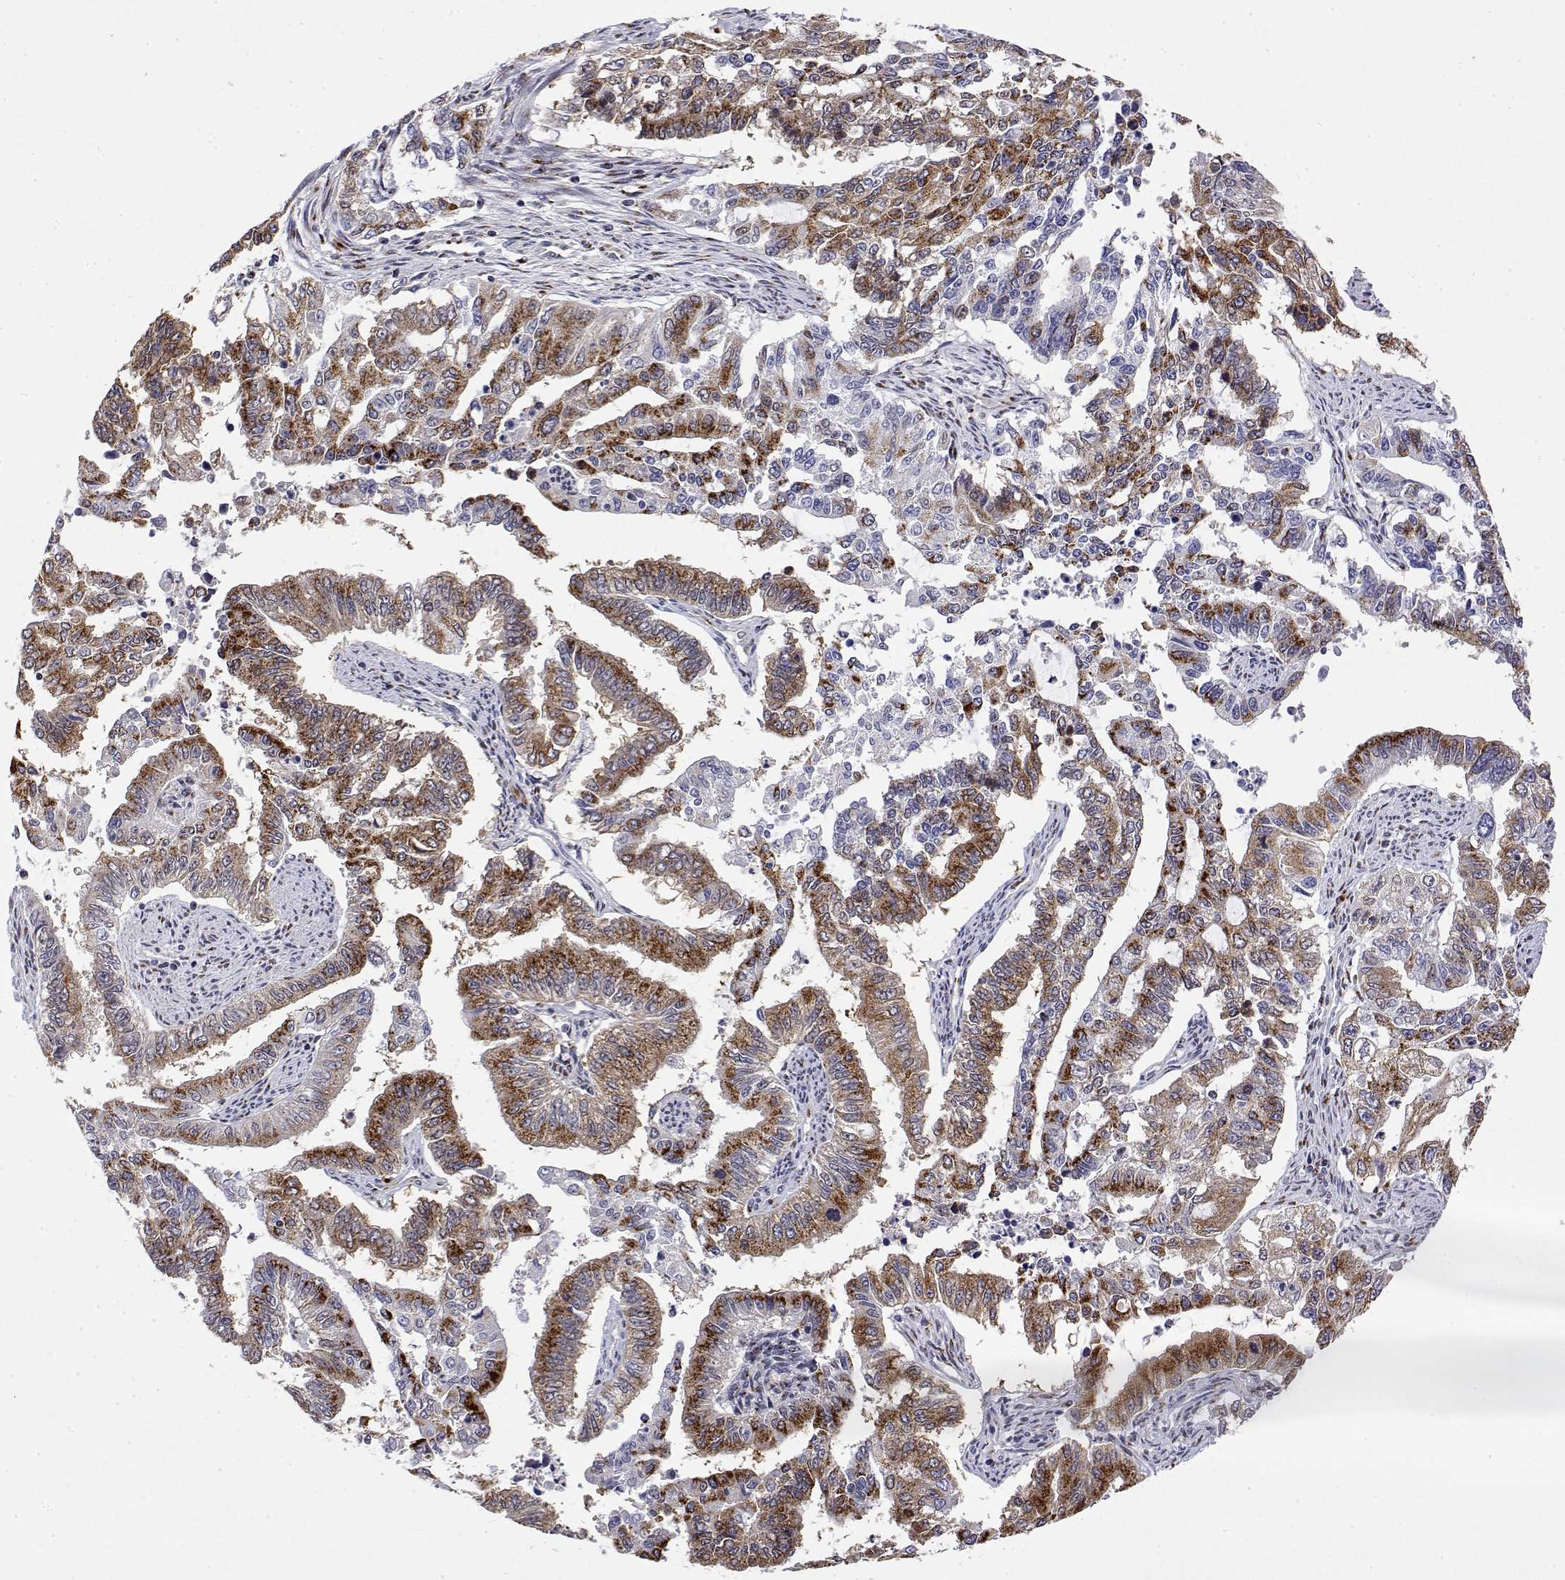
{"staining": {"intensity": "moderate", "quantity": ">75%", "location": "cytoplasmic/membranous"}, "tissue": "endometrial cancer", "cell_type": "Tumor cells", "image_type": "cancer", "snomed": [{"axis": "morphology", "description": "Adenocarcinoma, NOS"}, {"axis": "topography", "description": "Uterus"}], "caption": "Brown immunohistochemical staining in human endometrial adenocarcinoma displays moderate cytoplasmic/membranous staining in about >75% of tumor cells. (Brightfield microscopy of DAB IHC at high magnification).", "gene": "YIPF3", "patient": {"sex": "female", "age": 59}}